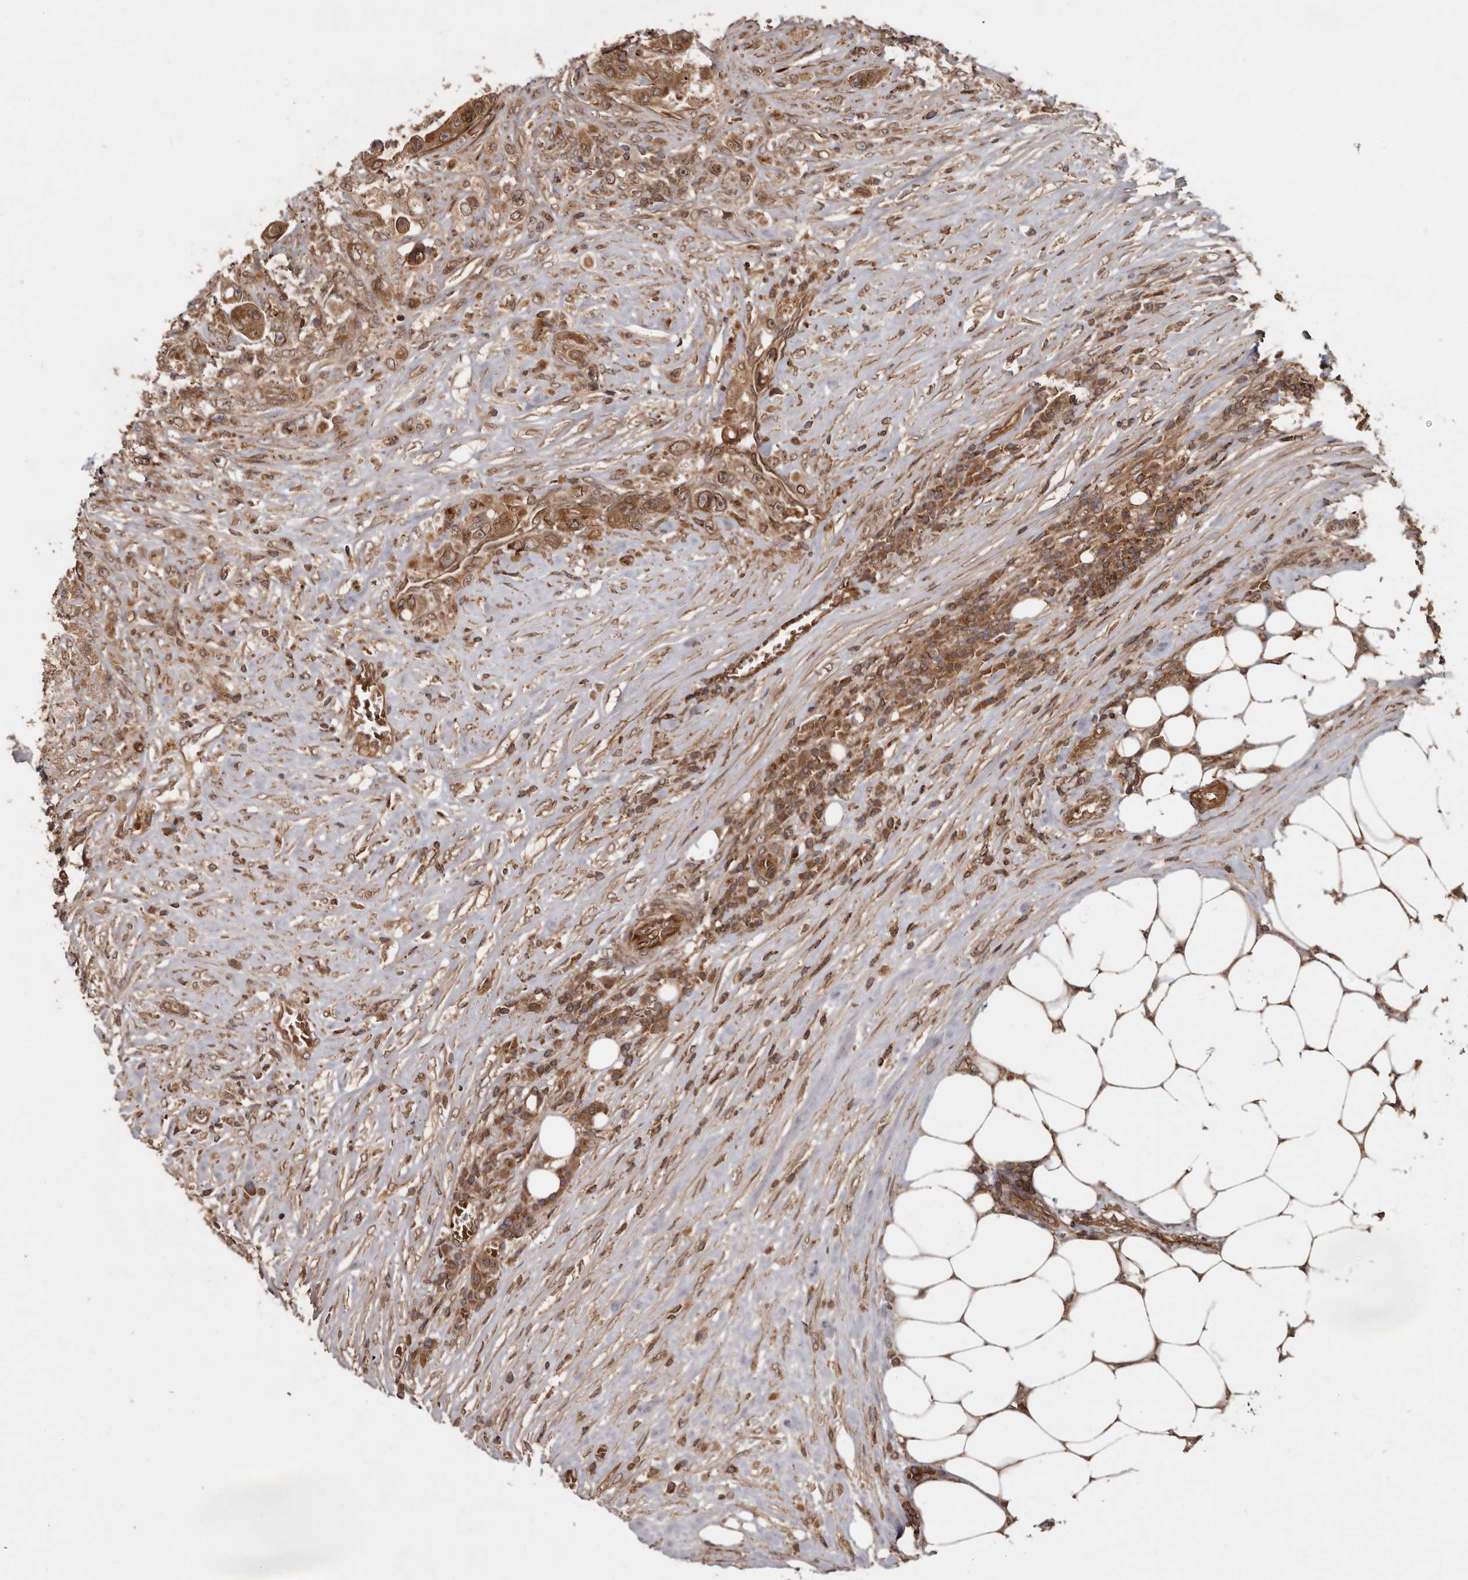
{"staining": {"intensity": "strong", "quantity": ">75%", "location": "cytoplasmic/membranous"}, "tissue": "colorectal cancer", "cell_type": "Tumor cells", "image_type": "cancer", "snomed": [{"axis": "morphology", "description": "Adenocarcinoma, NOS"}, {"axis": "topography", "description": "Colon"}], "caption": "A high amount of strong cytoplasmic/membranous expression is appreciated in about >75% of tumor cells in colorectal adenocarcinoma tissue. (DAB (3,3'-diaminobenzidine) = brown stain, brightfield microscopy at high magnification).", "gene": "STK36", "patient": {"sex": "female", "age": 46}}